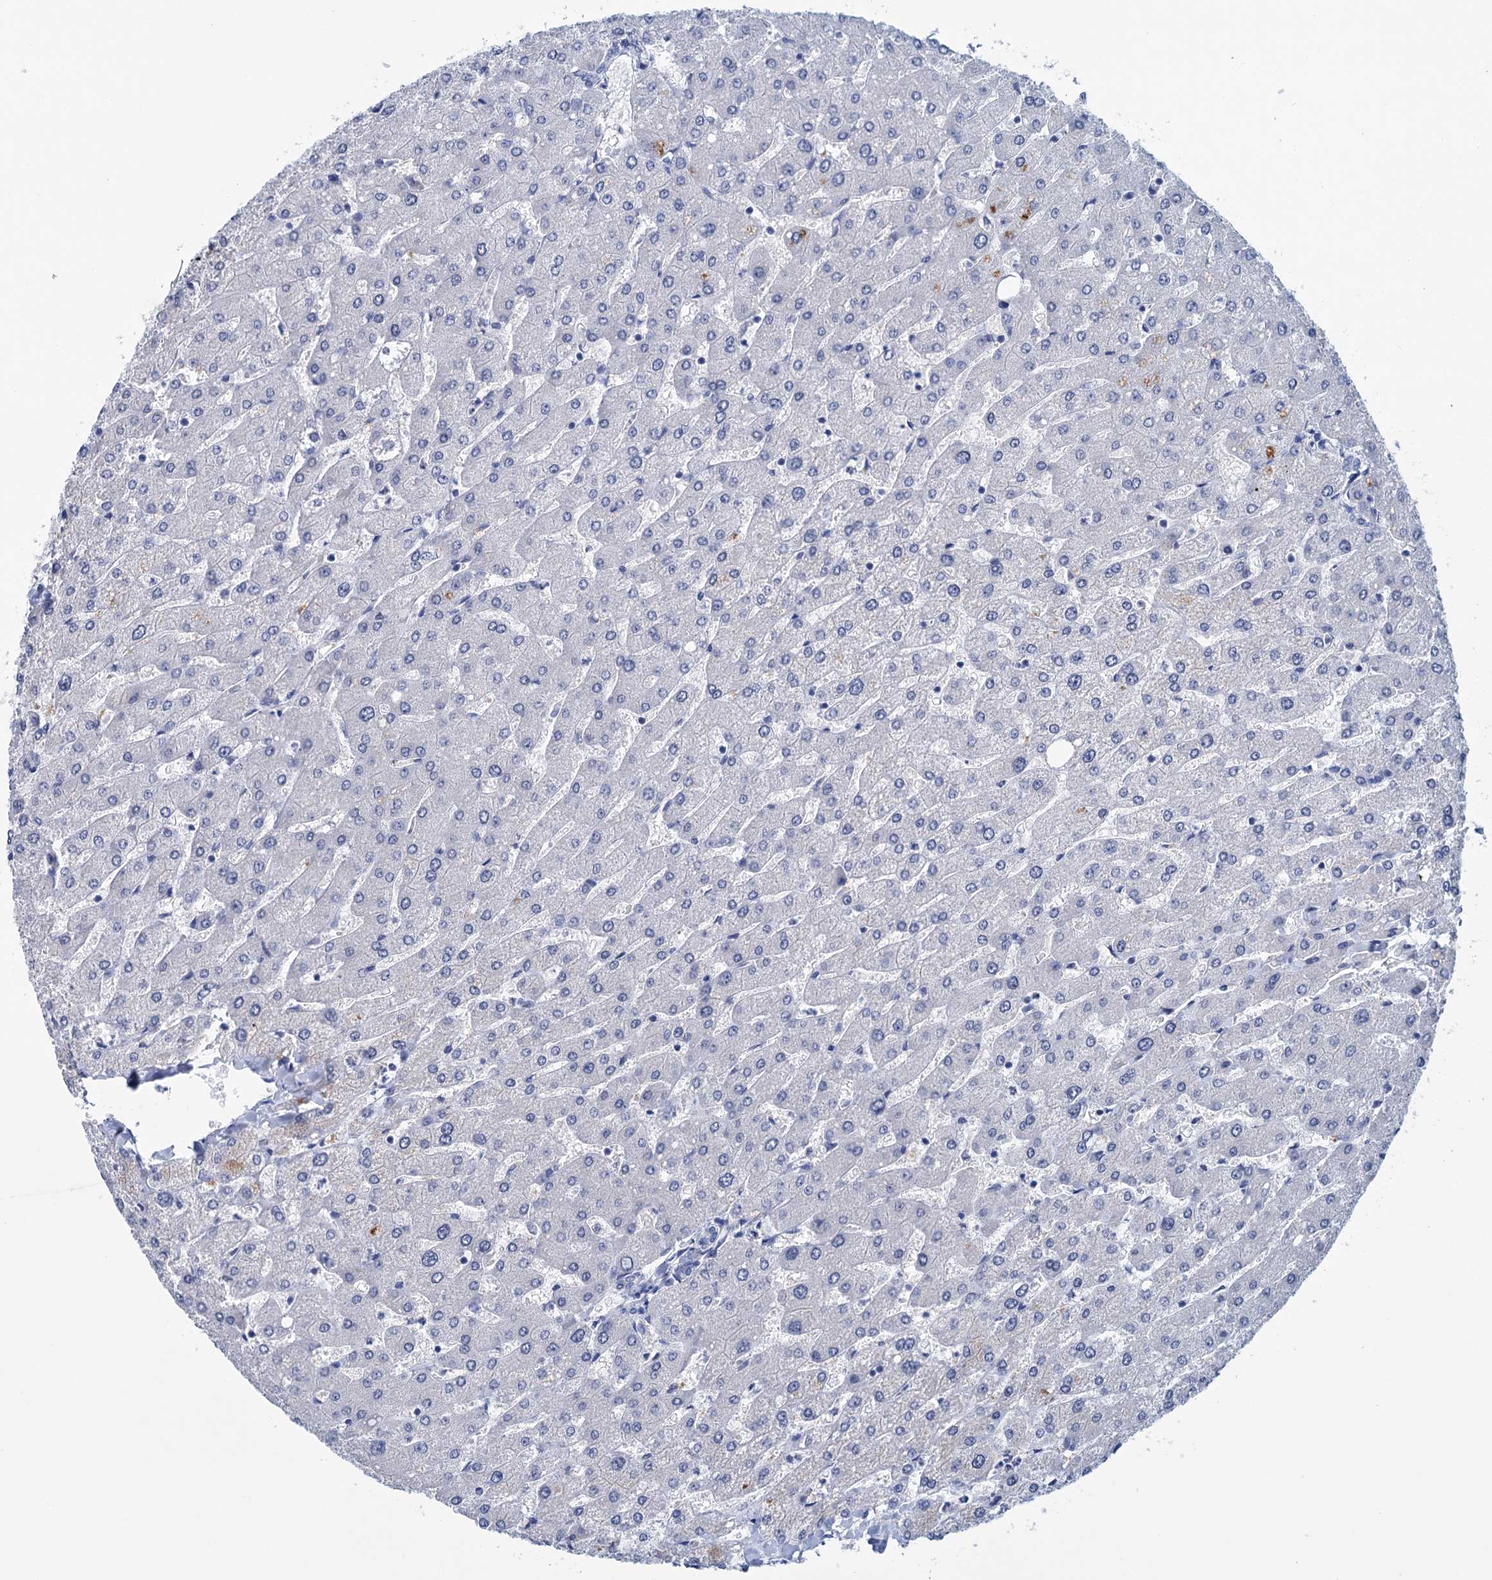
{"staining": {"intensity": "negative", "quantity": "none", "location": "none"}, "tissue": "liver", "cell_type": "Cholangiocytes", "image_type": "normal", "snomed": [{"axis": "morphology", "description": "Normal tissue, NOS"}, {"axis": "topography", "description": "Liver"}], "caption": "Protein analysis of unremarkable liver displays no significant staining in cholangiocytes.", "gene": "MYOZ3", "patient": {"sex": "male", "age": 55}}